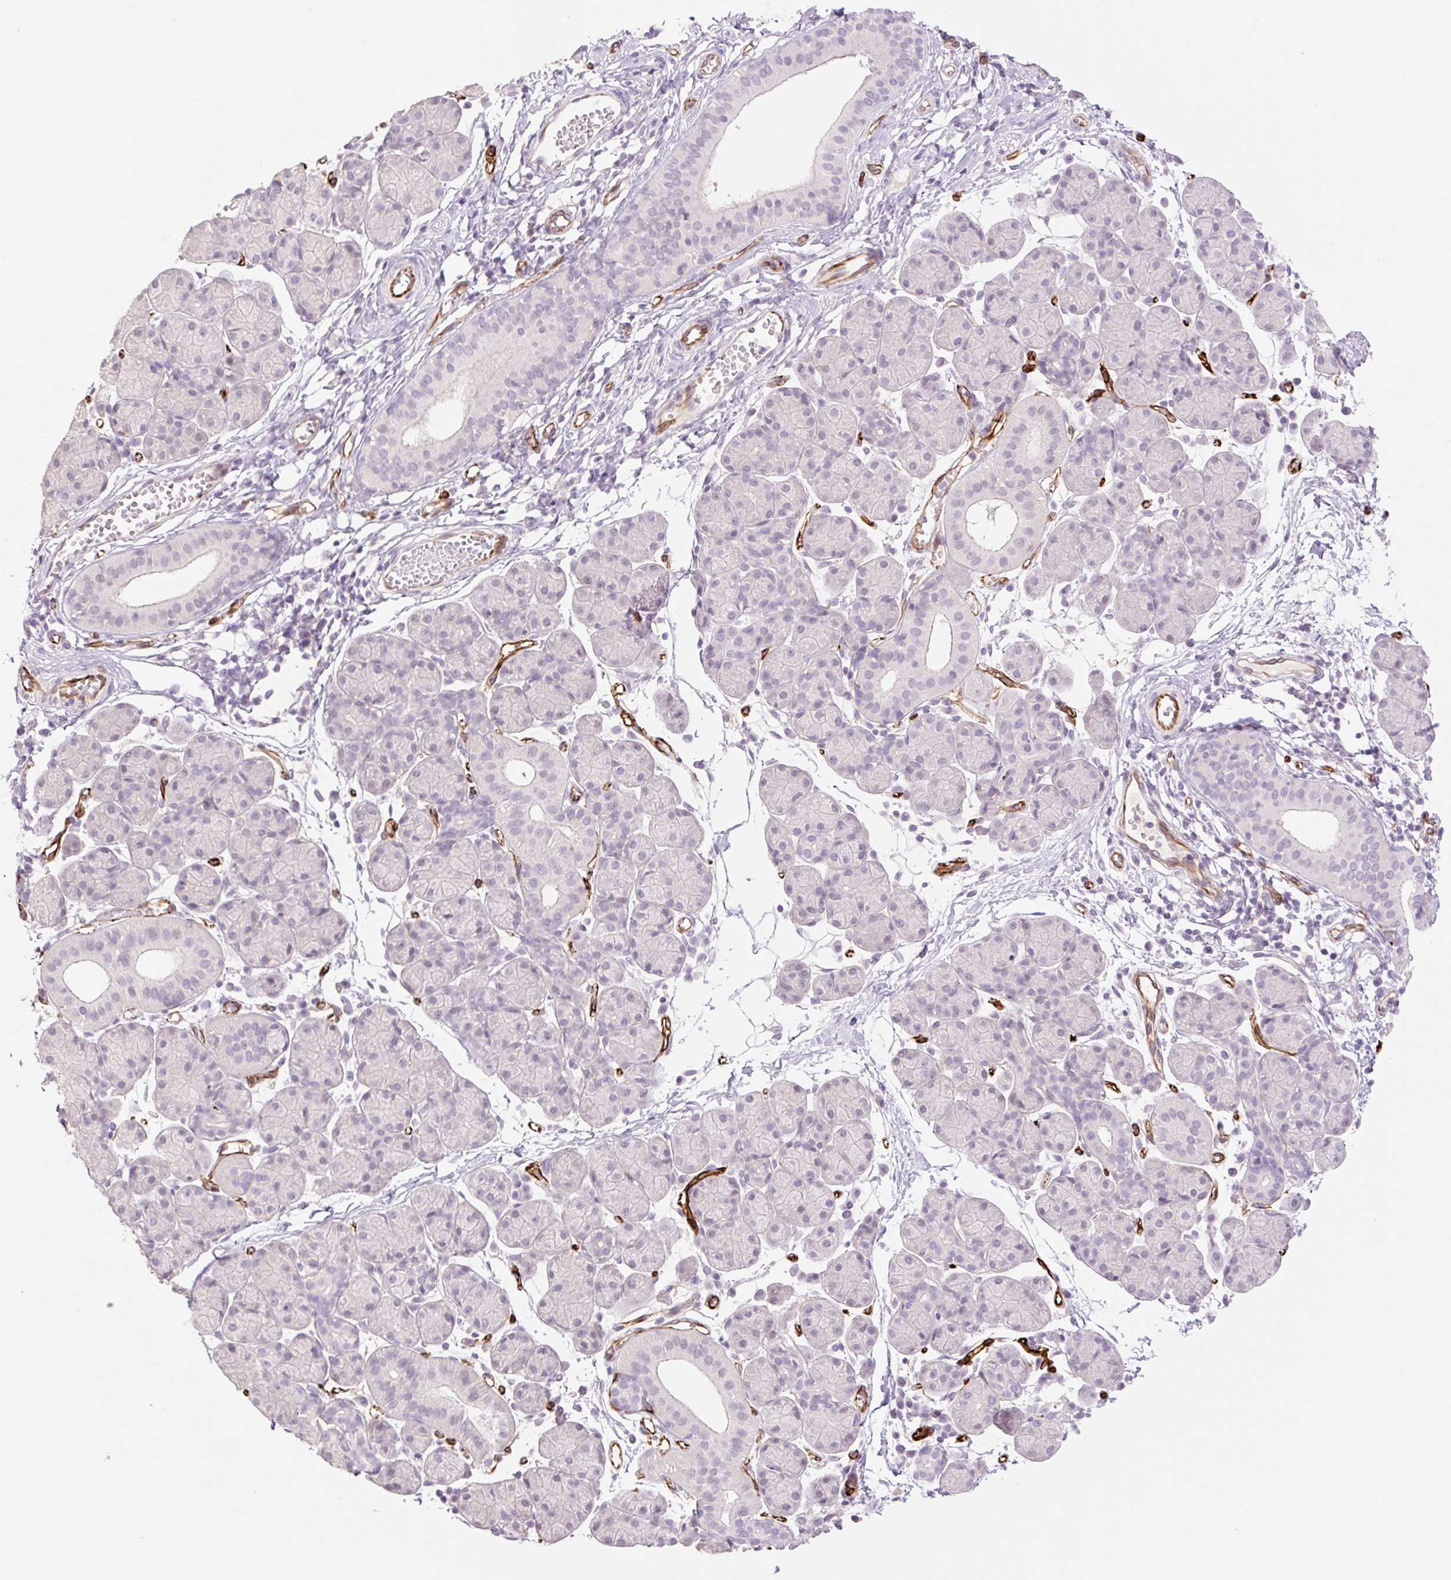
{"staining": {"intensity": "negative", "quantity": "none", "location": "none"}, "tissue": "salivary gland", "cell_type": "Glandular cells", "image_type": "normal", "snomed": [{"axis": "morphology", "description": "Normal tissue, NOS"}, {"axis": "morphology", "description": "Inflammation, NOS"}, {"axis": "topography", "description": "Lymph node"}, {"axis": "topography", "description": "Salivary gland"}], "caption": "Immunohistochemical staining of benign human salivary gland exhibits no significant staining in glandular cells.", "gene": "ZFYVE21", "patient": {"sex": "male", "age": 3}}